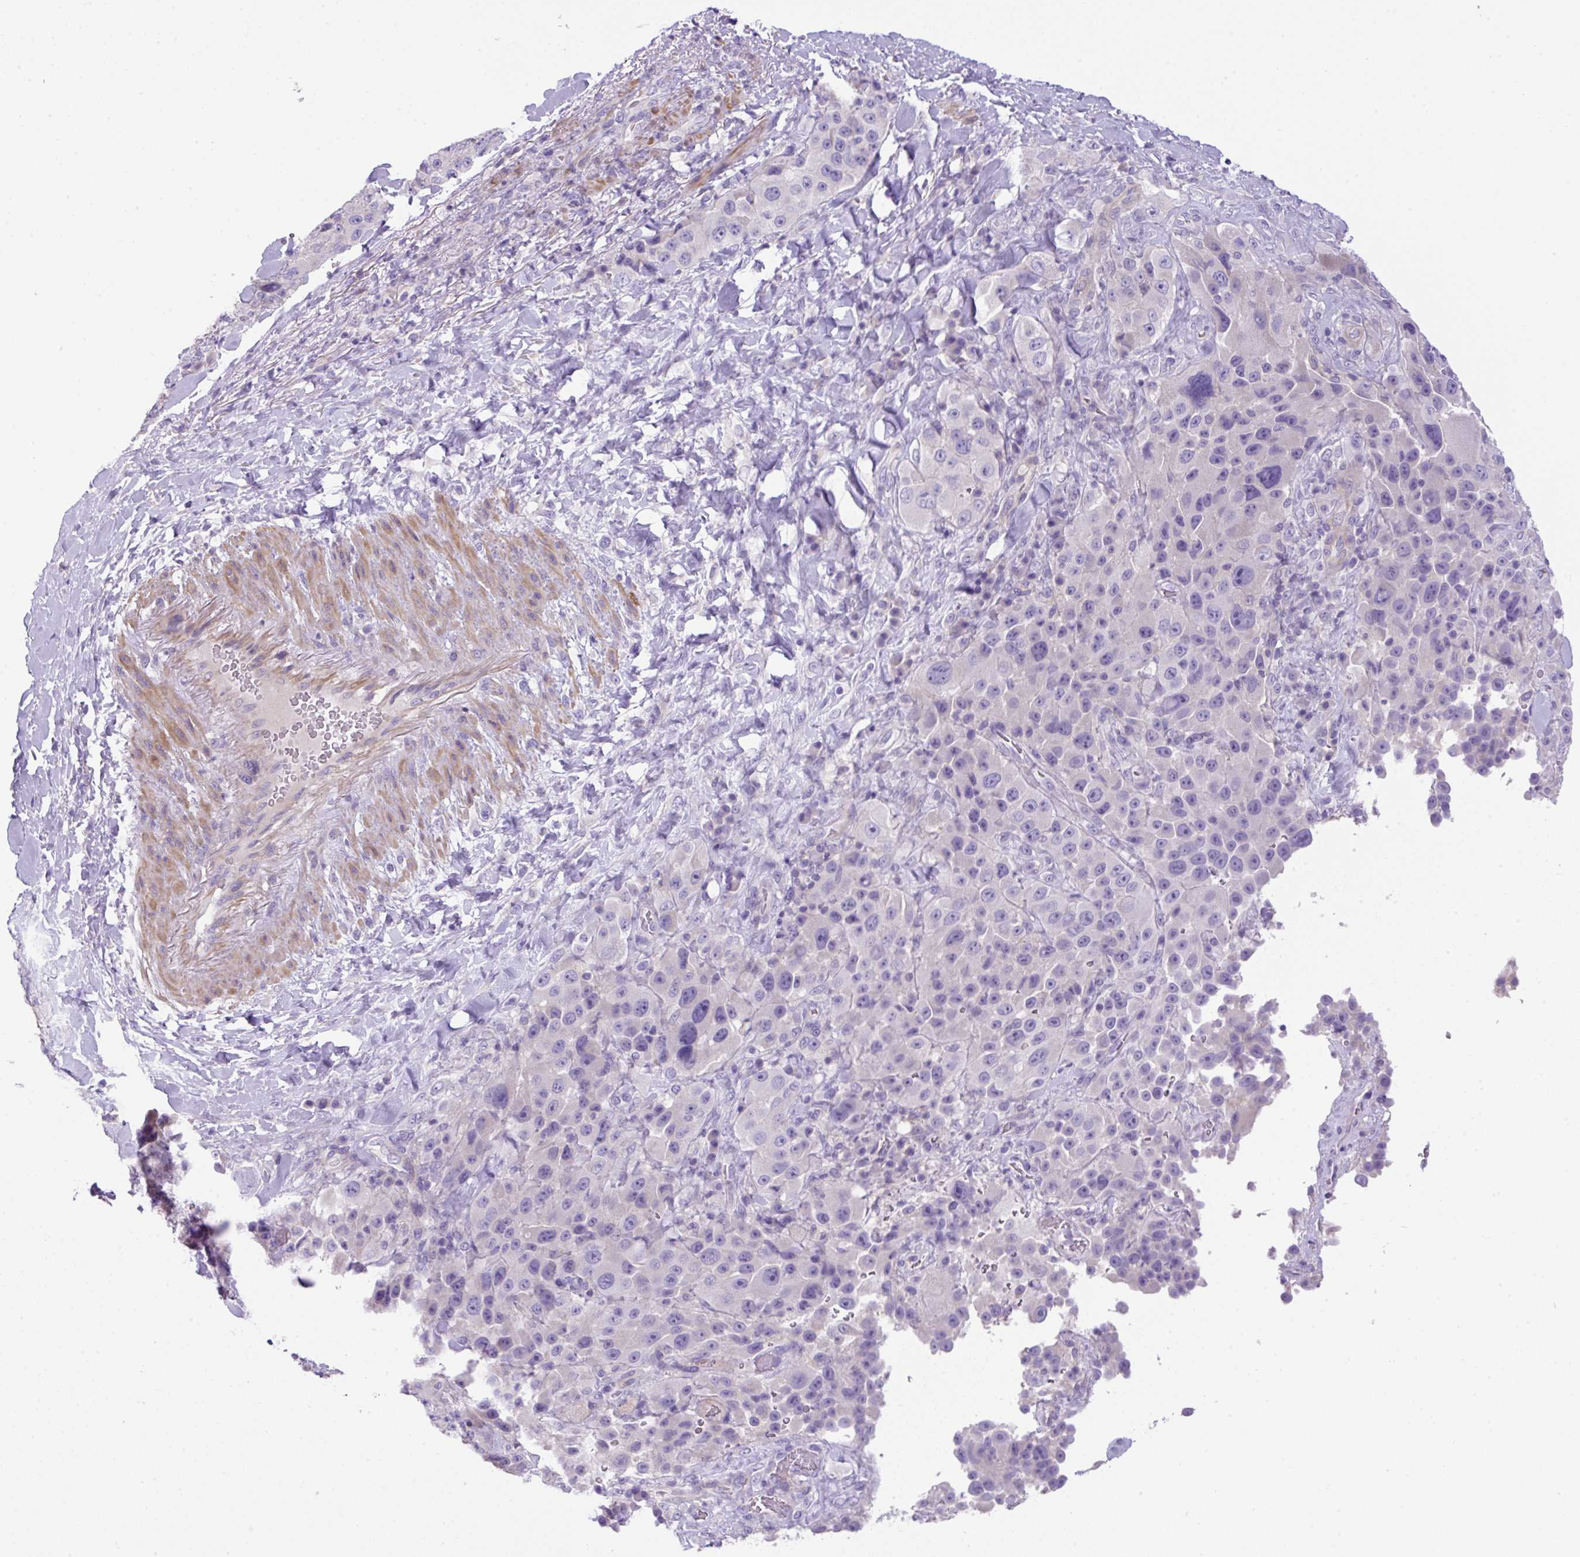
{"staining": {"intensity": "negative", "quantity": "none", "location": "none"}, "tissue": "melanoma", "cell_type": "Tumor cells", "image_type": "cancer", "snomed": [{"axis": "morphology", "description": "Malignant melanoma, Metastatic site"}, {"axis": "topography", "description": "Lymph node"}], "caption": "IHC image of human melanoma stained for a protein (brown), which exhibits no positivity in tumor cells.", "gene": "NPTN", "patient": {"sex": "male", "age": 62}}